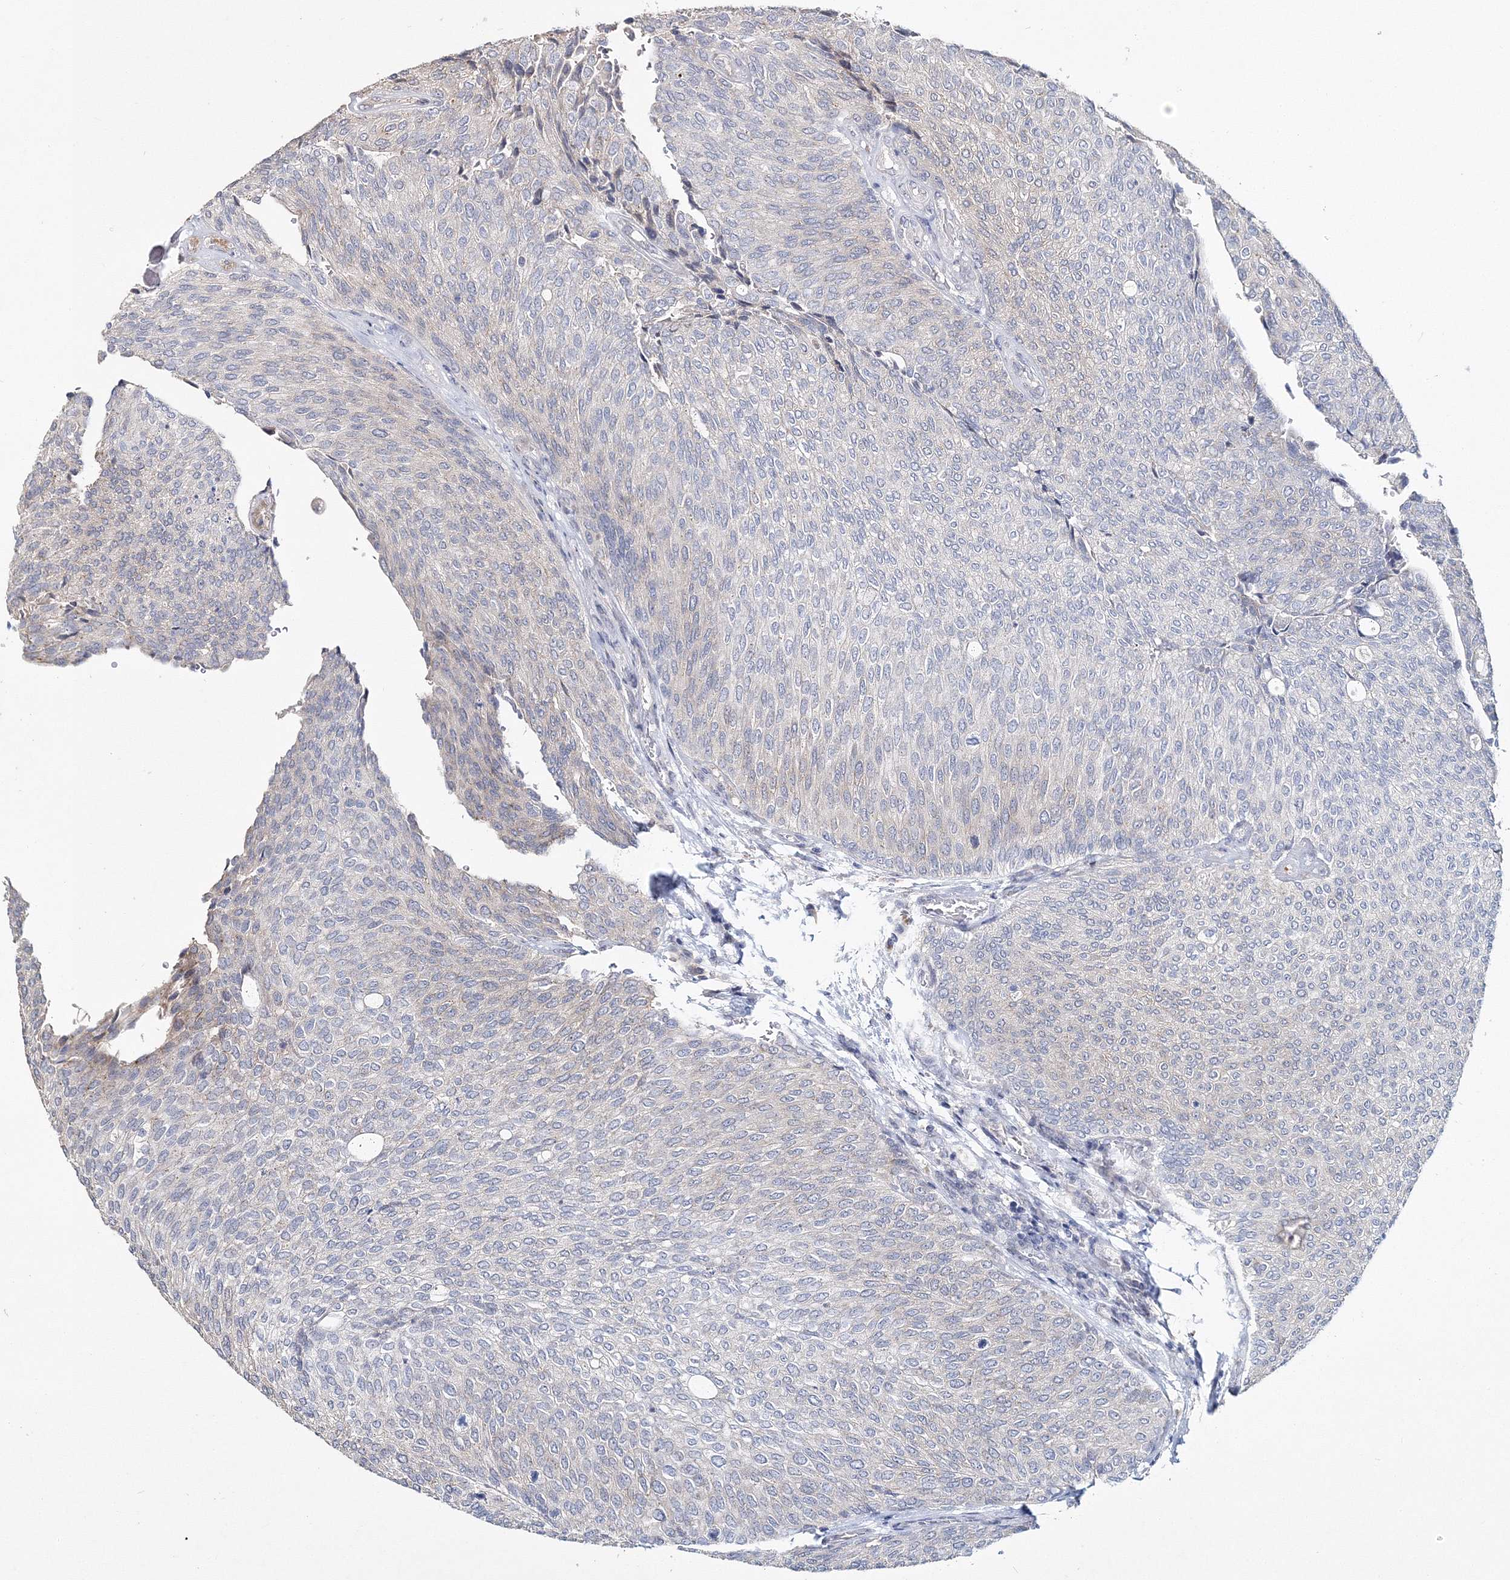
{"staining": {"intensity": "weak", "quantity": "<25%", "location": "cytoplasmic/membranous"}, "tissue": "urothelial cancer", "cell_type": "Tumor cells", "image_type": "cancer", "snomed": [{"axis": "morphology", "description": "Urothelial carcinoma, Low grade"}, {"axis": "topography", "description": "Urinary bladder"}], "caption": "Protein analysis of urothelial cancer reveals no significant staining in tumor cells.", "gene": "GJB5", "patient": {"sex": "female", "age": 79}}